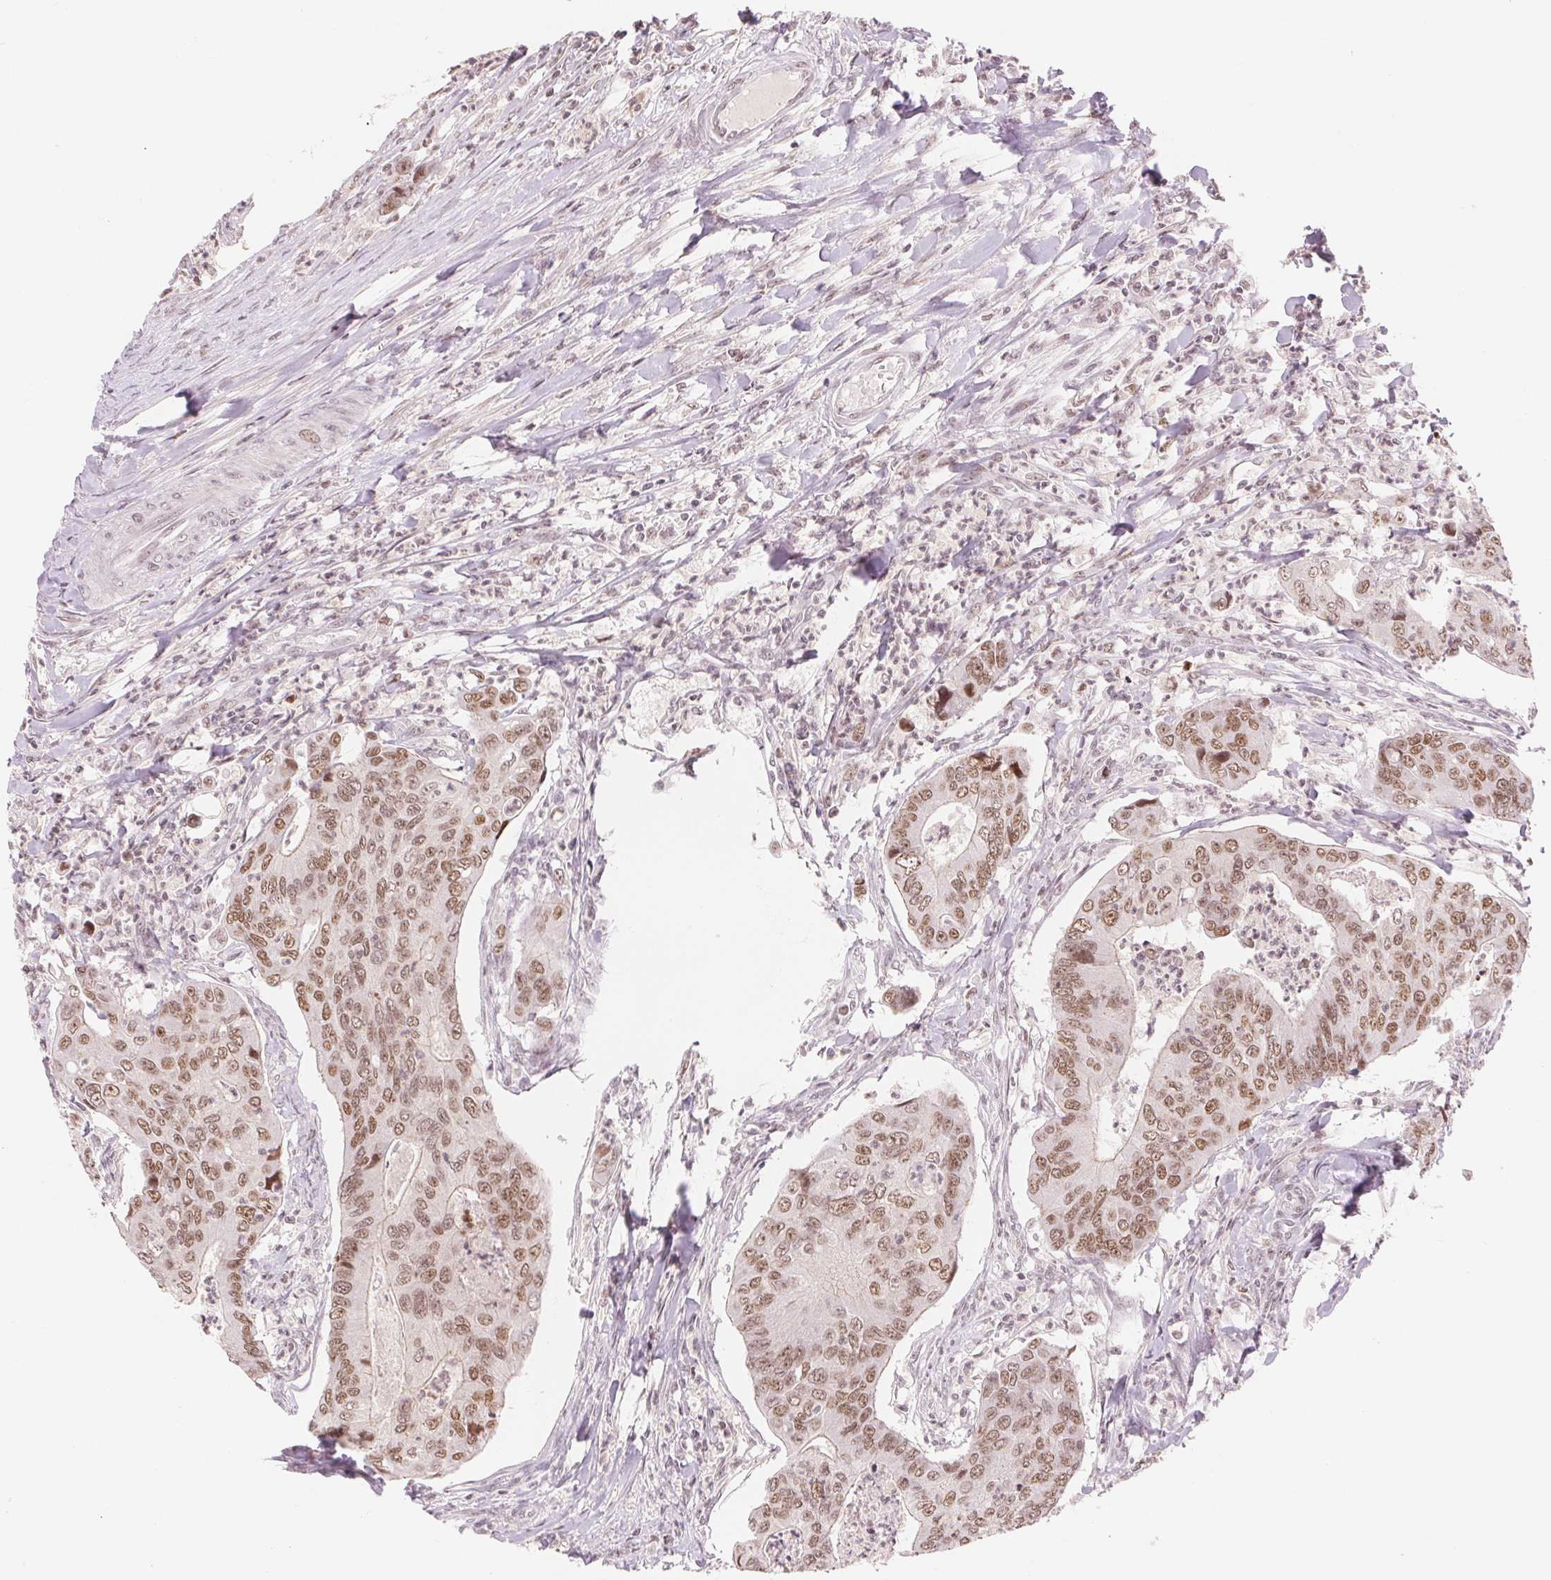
{"staining": {"intensity": "moderate", "quantity": ">75%", "location": "nuclear"}, "tissue": "colorectal cancer", "cell_type": "Tumor cells", "image_type": "cancer", "snomed": [{"axis": "morphology", "description": "Adenocarcinoma, NOS"}, {"axis": "topography", "description": "Colon"}], "caption": "Immunohistochemistry (IHC) histopathology image of neoplastic tissue: colorectal cancer (adenocarcinoma) stained using immunohistochemistry demonstrates medium levels of moderate protein expression localized specifically in the nuclear of tumor cells, appearing as a nuclear brown color.", "gene": "DEK", "patient": {"sex": "female", "age": 67}}